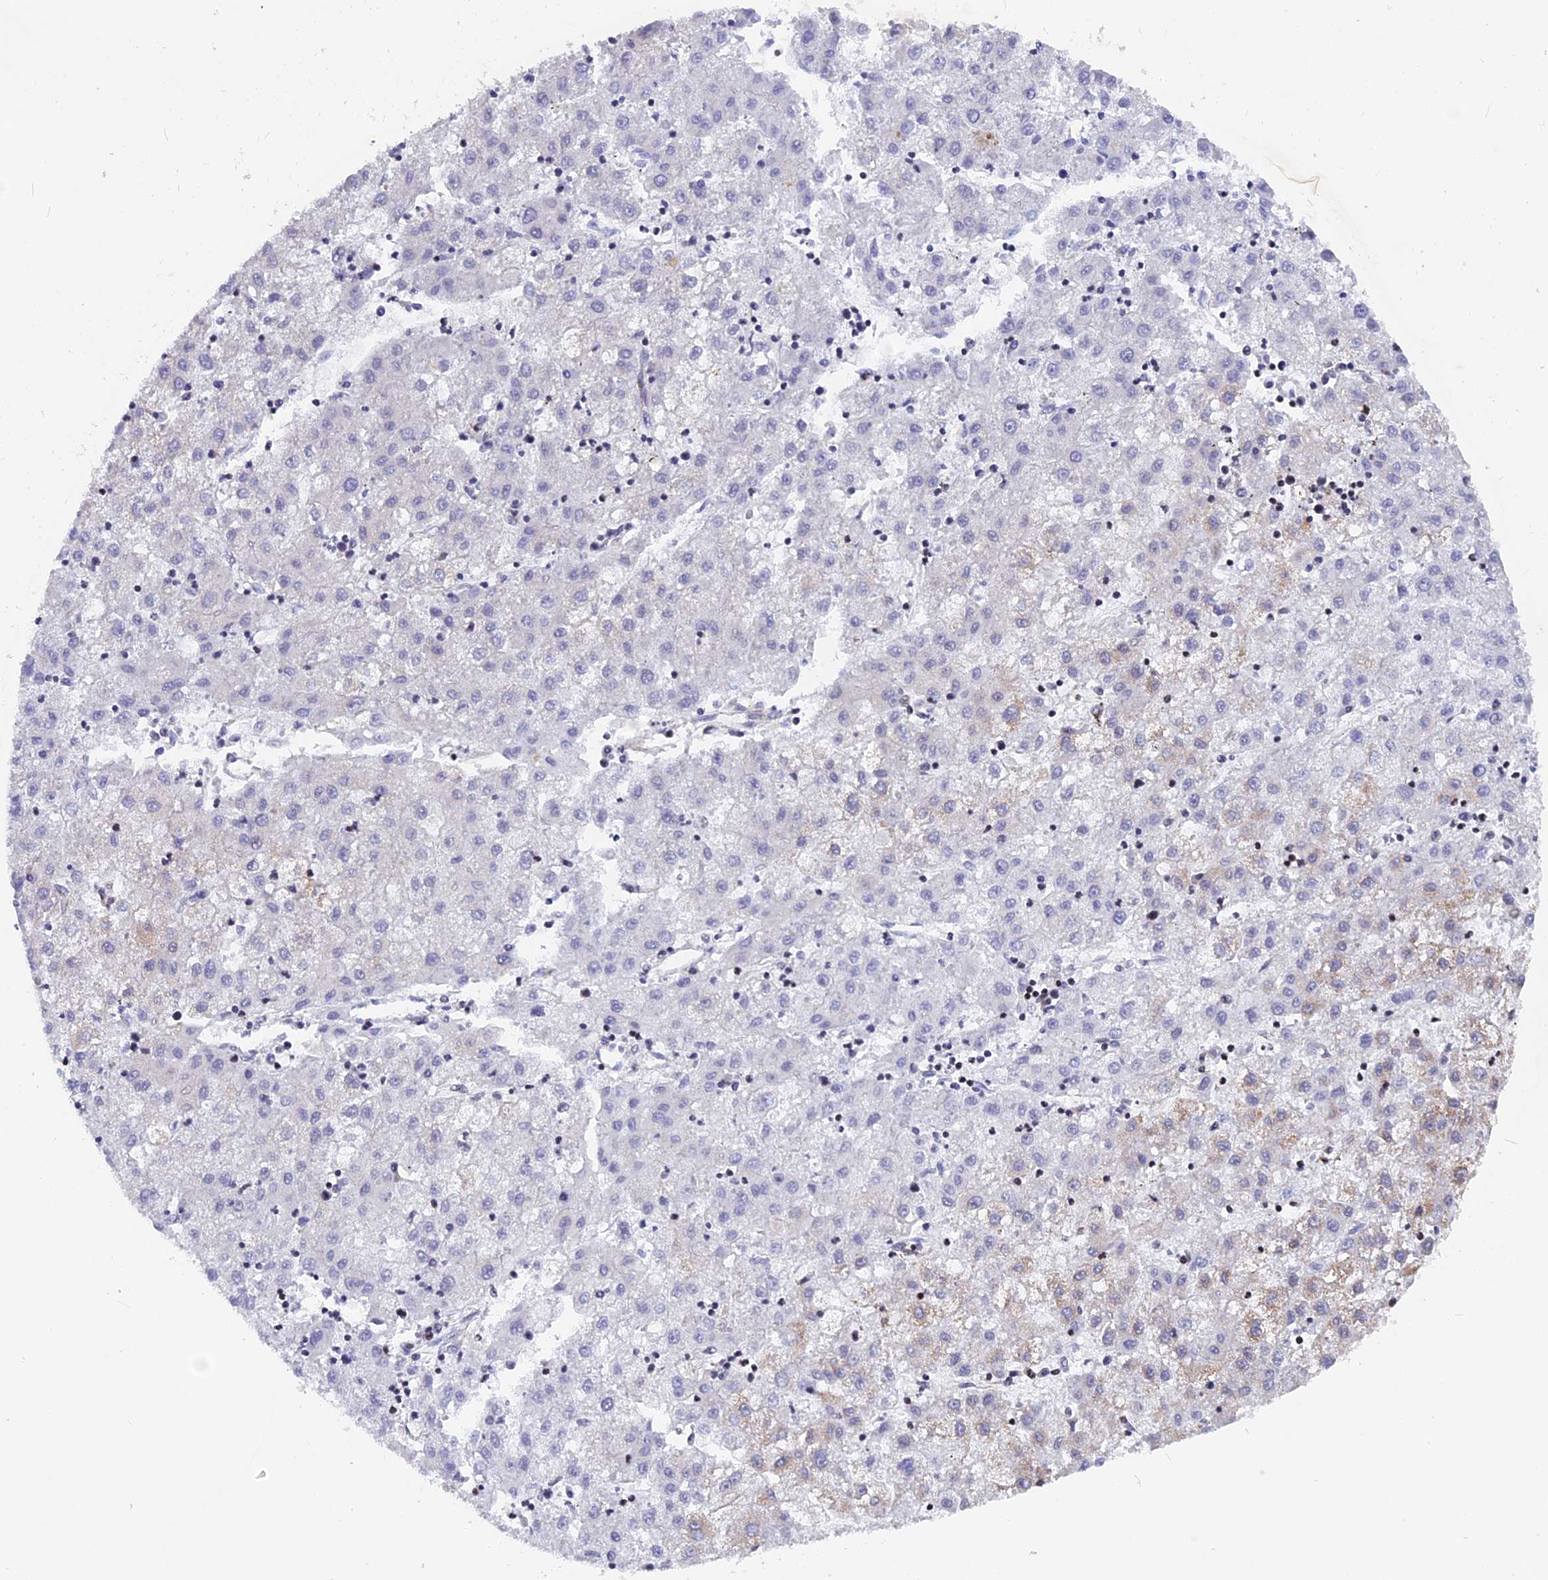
{"staining": {"intensity": "moderate", "quantity": "<25%", "location": "cytoplasmic/membranous"}, "tissue": "liver cancer", "cell_type": "Tumor cells", "image_type": "cancer", "snomed": [{"axis": "morphology", "description": "Carcinoma, Hepatocellular, NOS"}, {"axis": "topography", "description": "Liver"}], "caption": "Immunohistochemistry (IHC) staining of liver cancer (hepatocellular carcinoma), which displays low levels of moderate cytoplasmic/membranous positivity in about <25% of tumor cells indicating moderate cytoplasmic/membranous protein positivity. The staining was performed using DAB (3,3'-diaminobenzidine) (brown) for protein detection and nuclei were counterstained in hematoxylin (blue).", "gene": "FAM174C", "patient": {"sex": "male", "age": 72}}